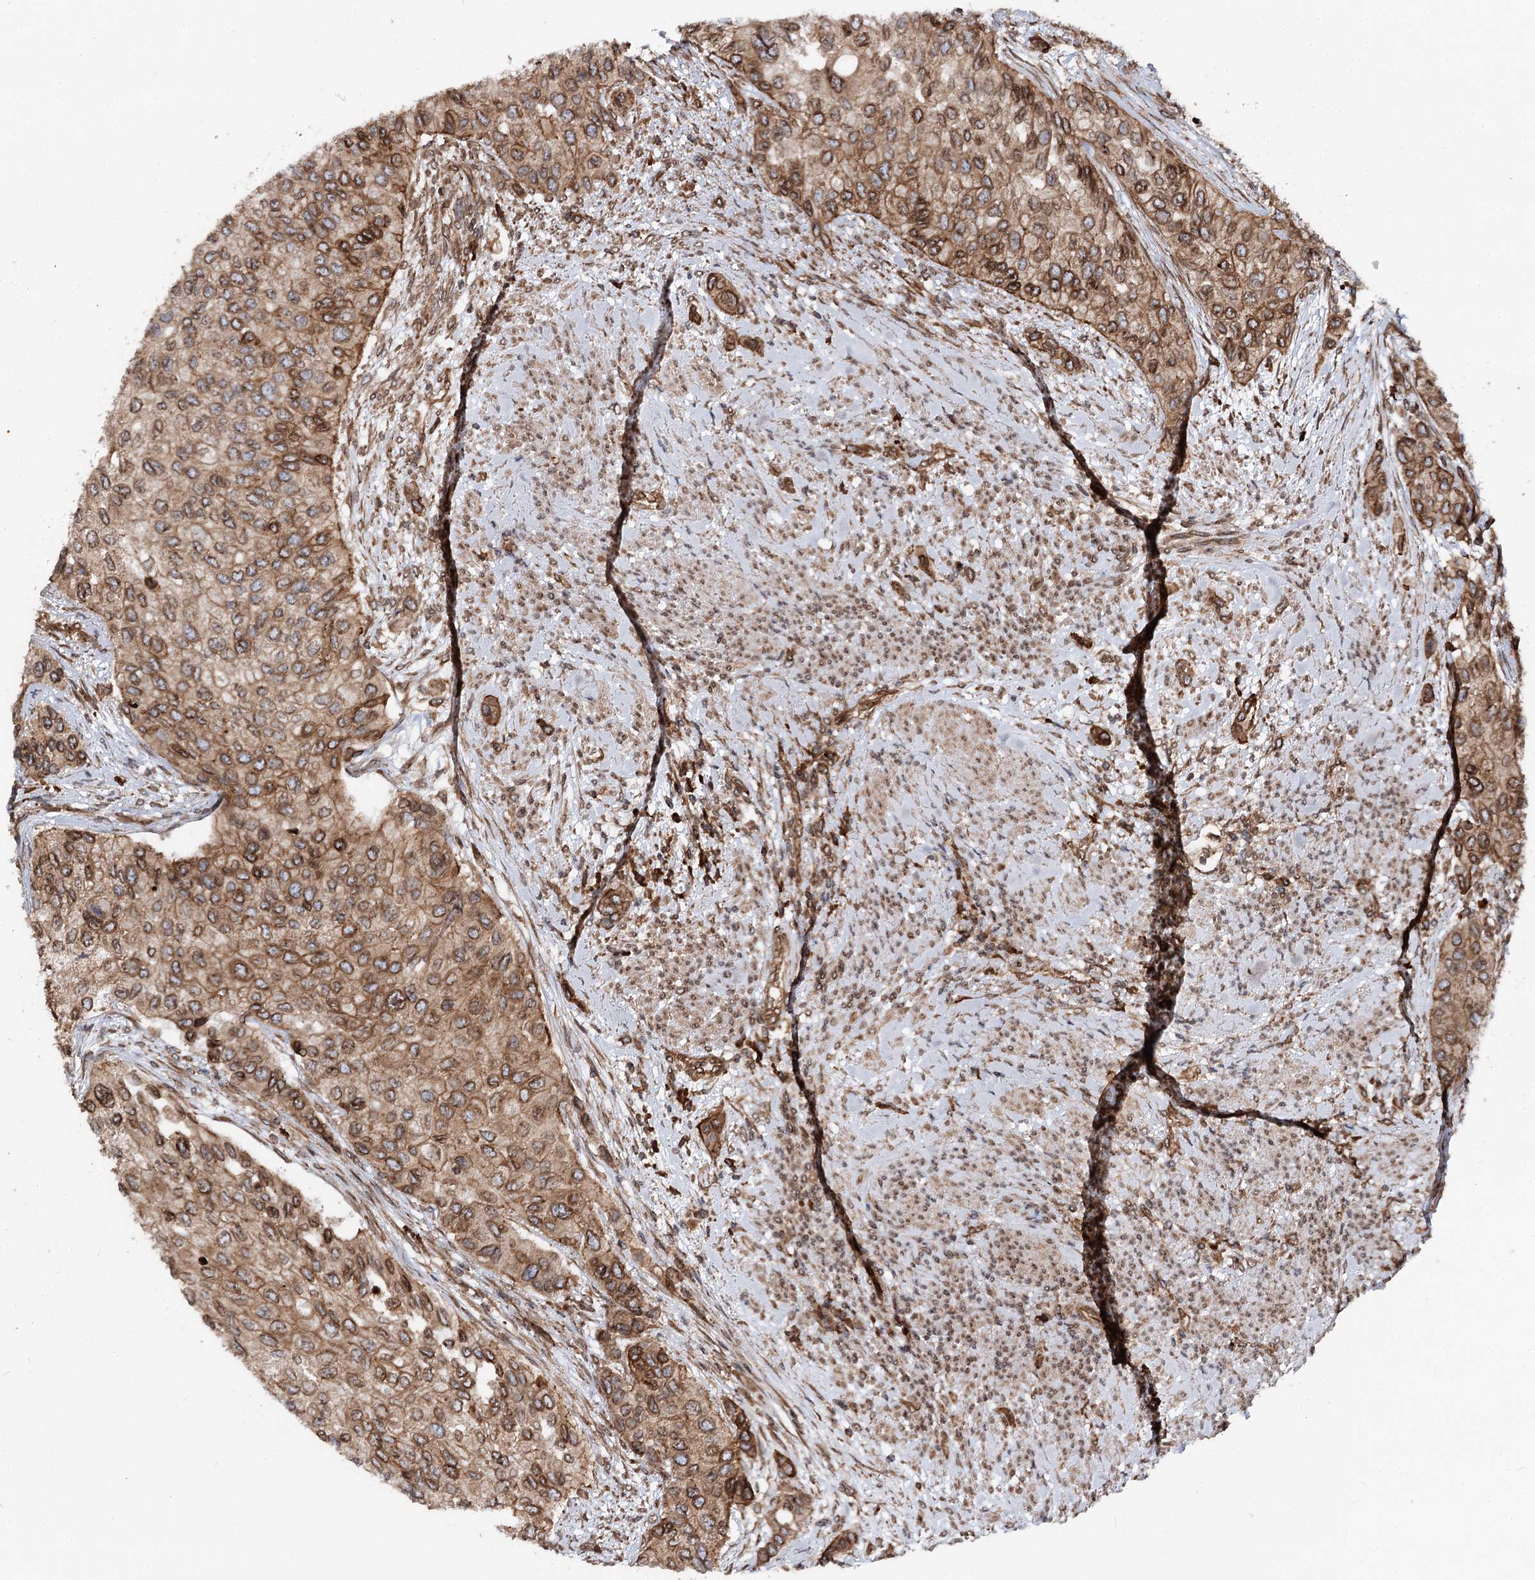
{"staining": {"intensity": "moderate", "quantity": ">75%", "location": "cytoplasmic/membranous,nuclear"}, "tissue": "urothelial cancer", "cell_type": "Tumor cells", "image_type": "cancer", "snomed": [{"axis": "morphology", "description": "Normal tissue, NOS"}, {"axis": "morphology", "description": "Urothelial carcinoma, High grade"}, {"axis": "topography", "description": "Vascular tissue"}, {"axis": "topography", "description": "Urinary bladder"}], "caption": "The micrograph demonstrates staining of high-grade urothelial carcinoma, revealing moderate cytoplasmic/membranous and nuclear protein positivity (brown color) within tumor cells.", "gene": "FGFR1OP2", "patient": {"sex": "female", "age": 56}}